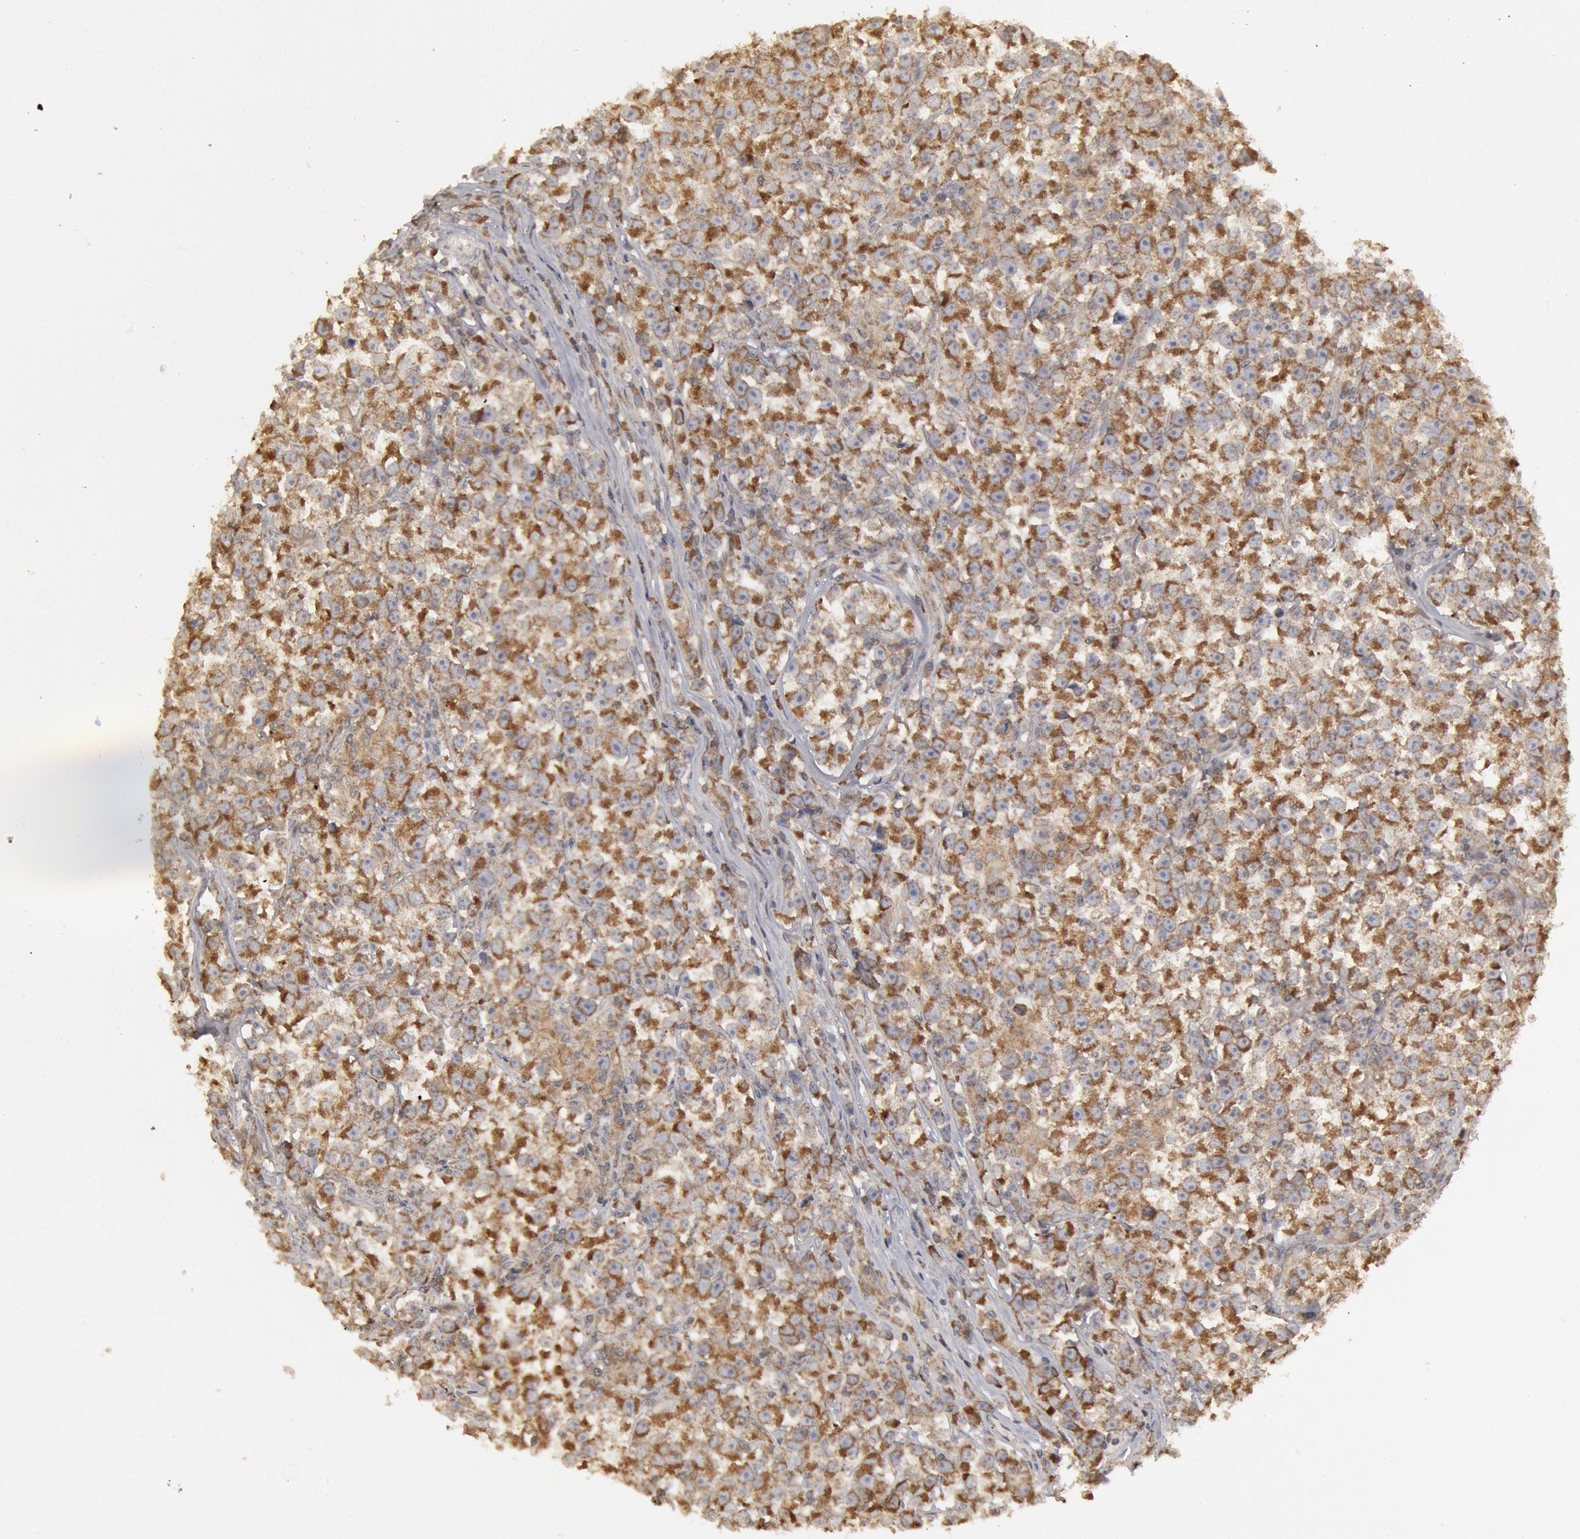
{"staining": {"intensity": "moderate", "quantity": ">75%", "location": "cytoplasmic/membranous"}, "tissue": "testis cancer", "cell_type": "Tumor cells", "image_type": "cancer", "snomed": [{"axis": "morphology", "description": "Seminoma, NOS"}, {"axis": "topography", "description": "Testis"}], "caption": "Moderate cytoplasmic/membranous expression is present in about >75% of tumor cells in testis cancer (seminoma).", "gene": "OSBPL8", "patient": {"sex": "male", "age": 33}}